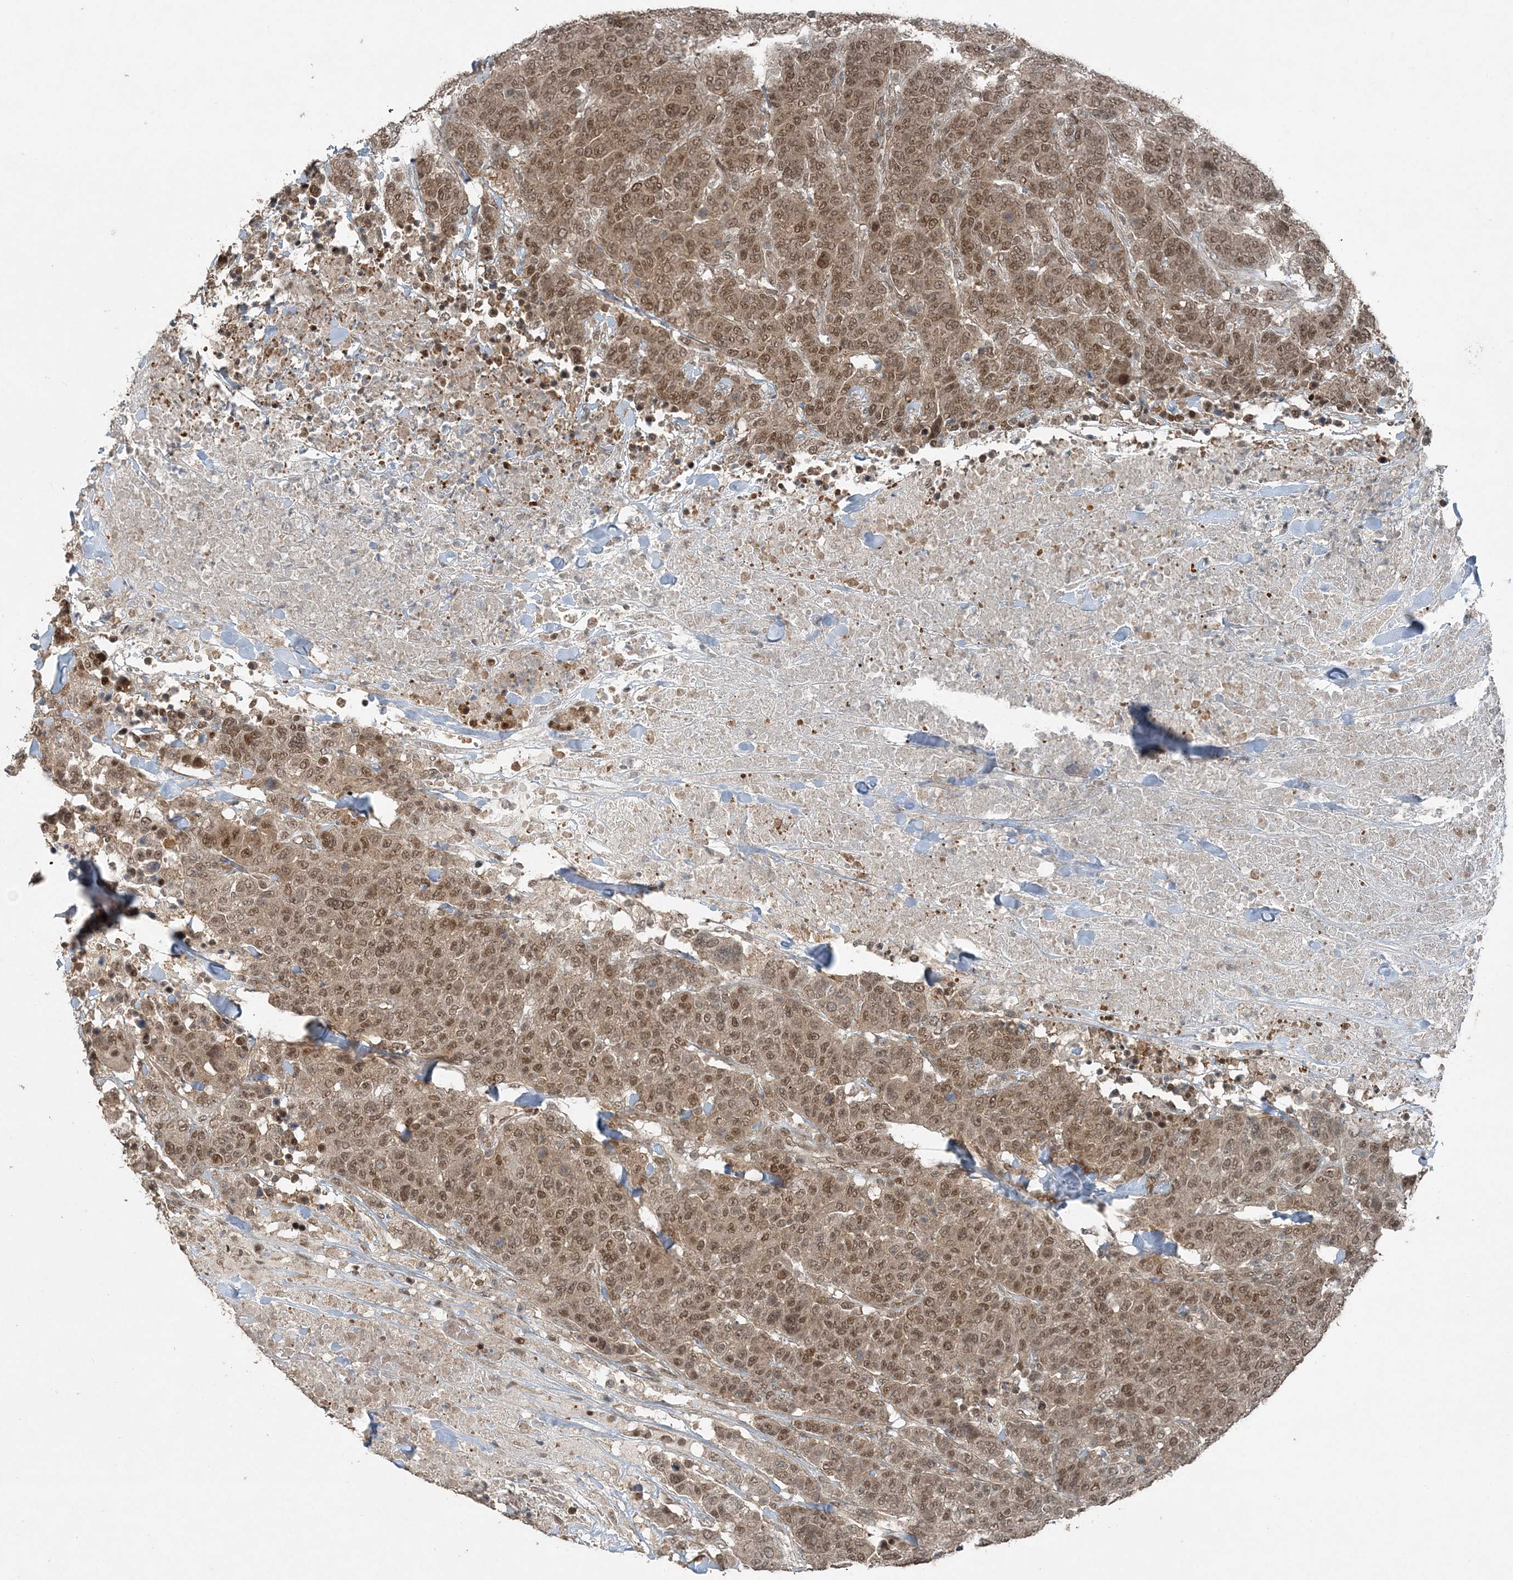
{"staining": {"intensity": "moderate", "quantity": ">75%", "location": "nuclear"}, "tissue": "breast cancer", "cell_type": "Tumor cells", "image_type": "cancer", "snomed": [{"axis": "morphology", "description": "Duct carcinoma"}, {"axis": "topography", "description": "Breast"}], "caption": "High-magnification brightfield microscopy of breast cancer stained with DAB (3,3'-diaminobenzidine) (brown) and counterstained with hematoxylin (blue). tumor cells exhibit moderate nuclear staining is seen in about>75% of cells.", "gene": "COPS7B", "patient": {"sex": "female", "age": 37}}